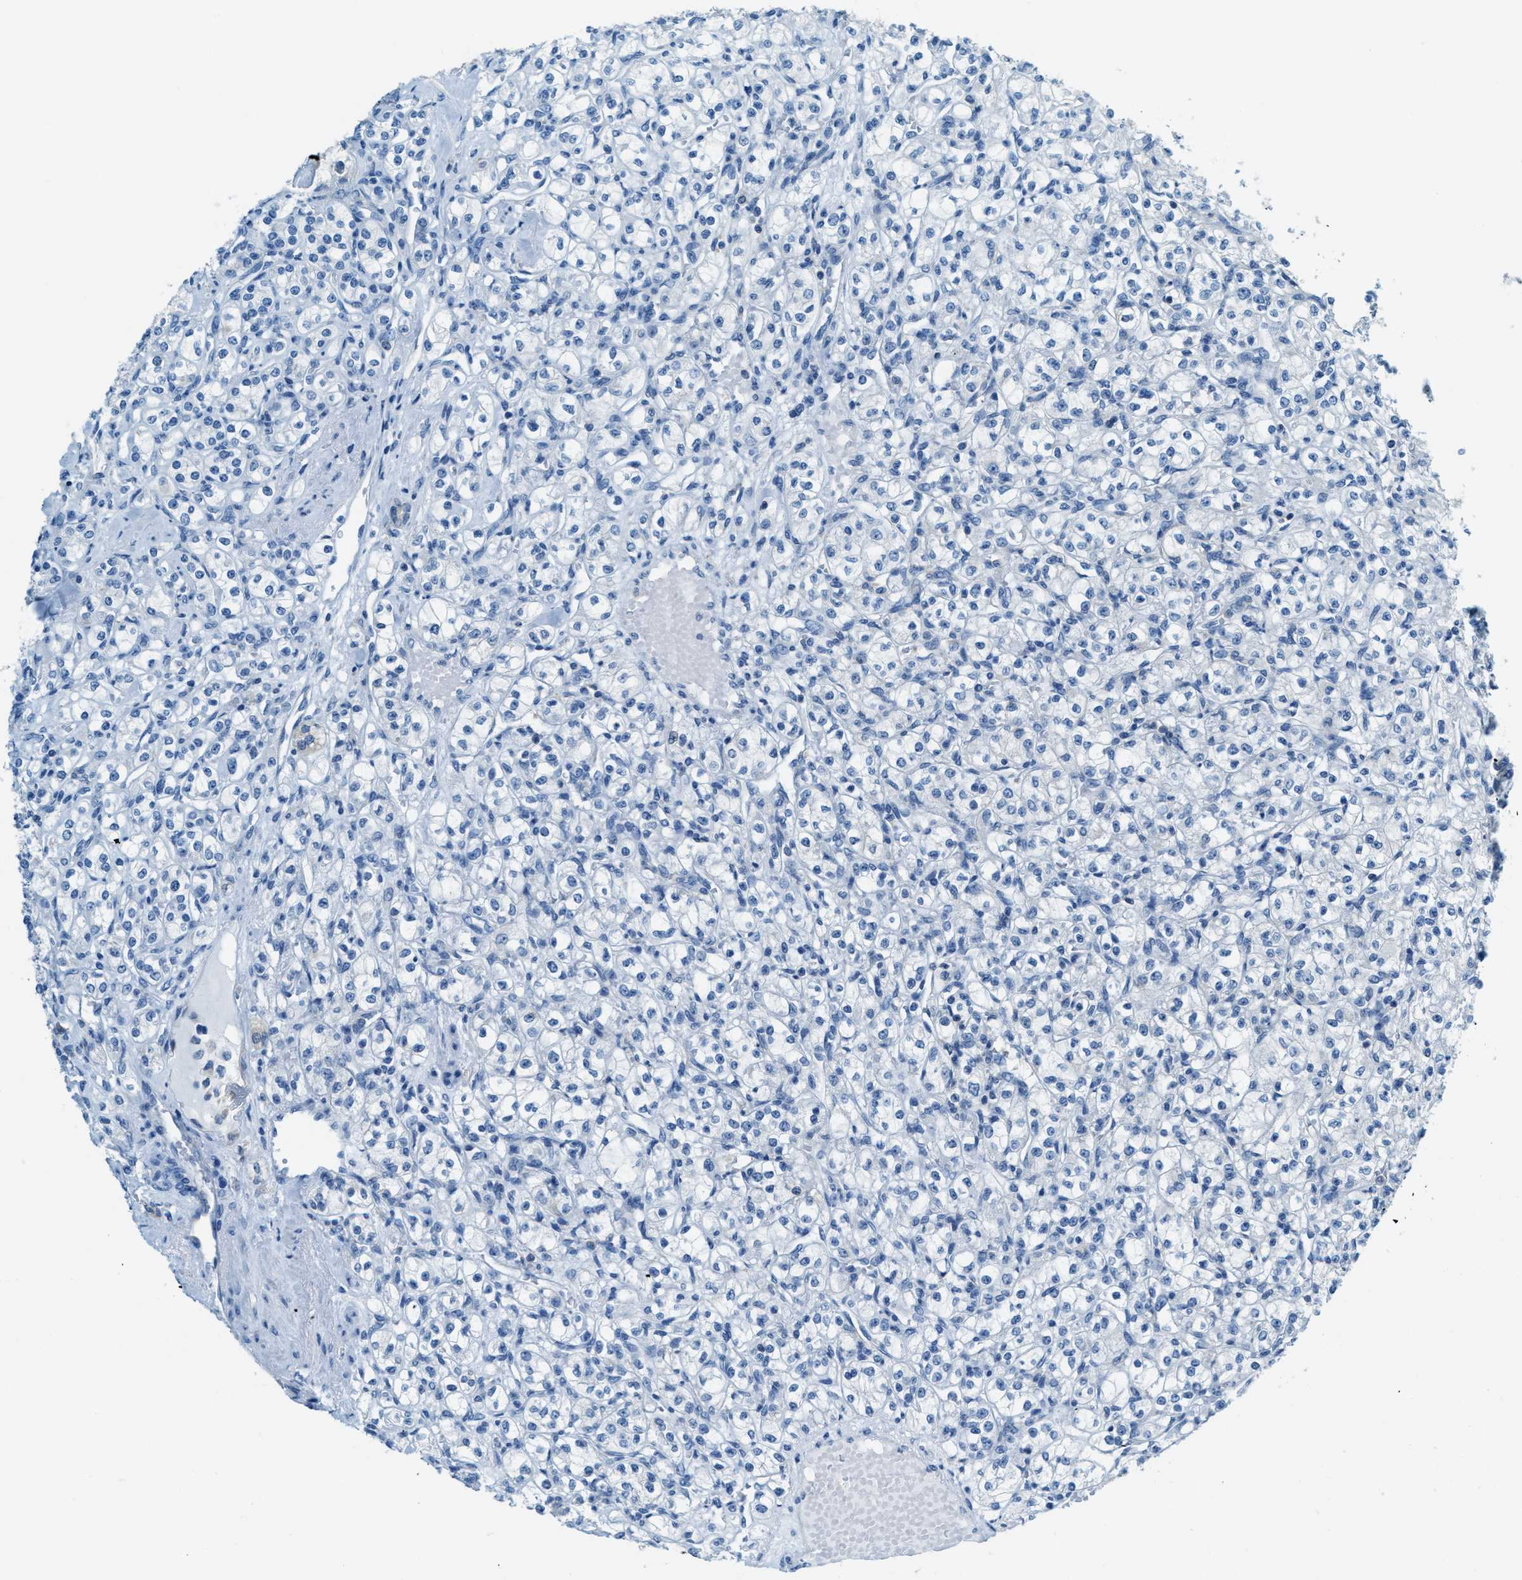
{"staining": {"intensity": "negative", "quantity": "none", "location": "none"}, "tissue": "renal cancer", "cell_type": "Tumor cells", "image_type": "cancer", "snomed": [{"axis": "morphology", "description": "Adenocarcinoma, NOS"}, {"axis": "topography", "description": "Kidney"}], "caption": "IHC histopathology image of neoplastic tissue: renal adenocarcinoma stained with DAB (3,3'-diaminobenzidine) displays no significant protein staining in tumor cells.", "gene": "MATCAP2", "patient": {"sex": "male", "age": 77}}